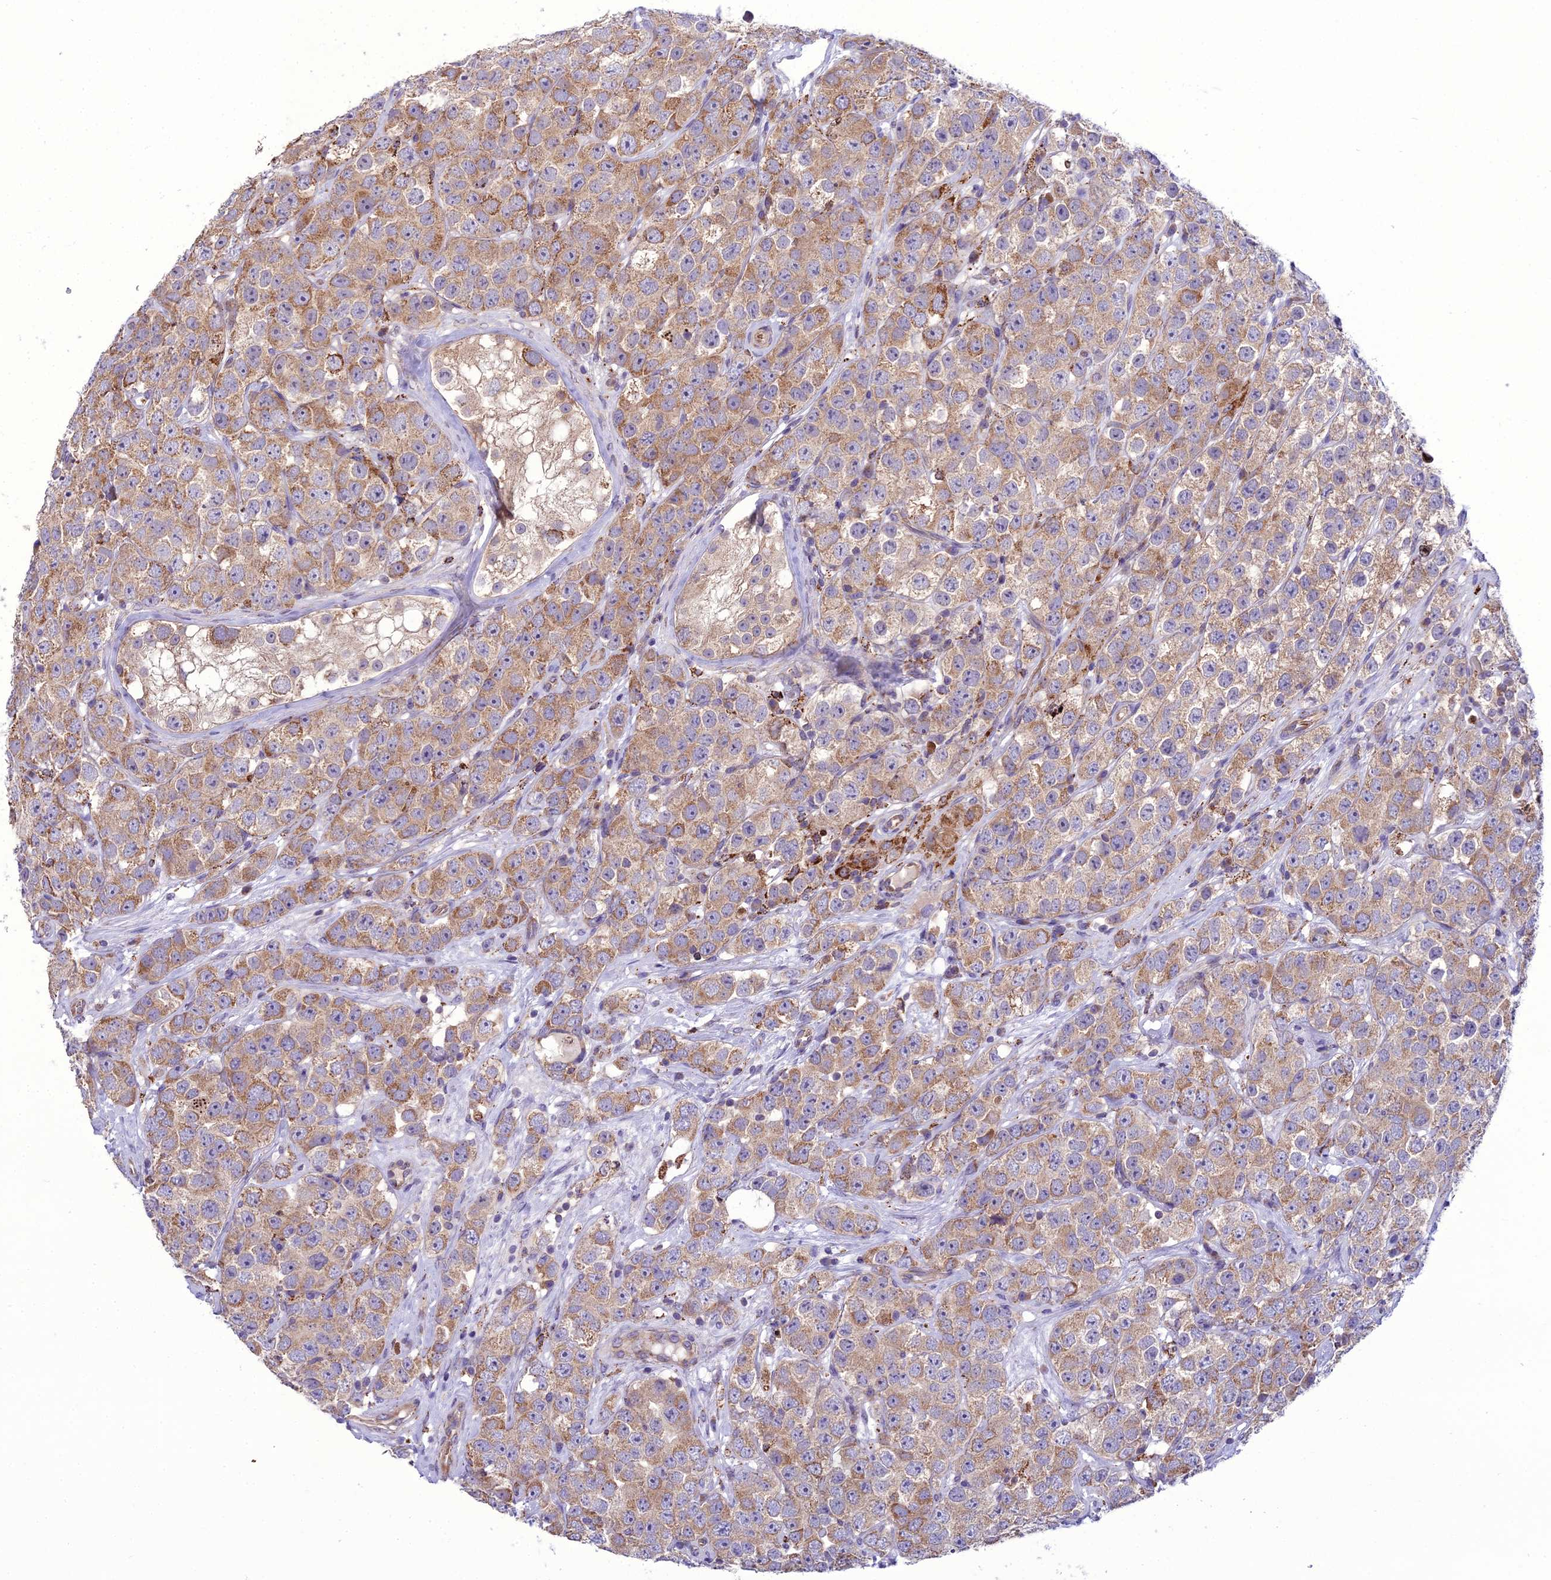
{"staining": {"intensity": "moderate", "quantity": ">75%", "location": "cytoplasmic/membranous"}, "tissue": "testis cancer", "cell_type": "Tumor cells", "image_type": "cancer", "snomed": [{"axis": "morphology", "description": "Seminoma, NOS"}, {"axis": "topography", "description": "Testis"}], "caption": "Seminoma (testis) stained with DAB IHC demonstrates medium levels of moderate cytoplasmic/membranous positivity in approximately >75% of tumor cells.", "gene": "TBC1D24", "patient": {"sex": "male", "age": 28}}